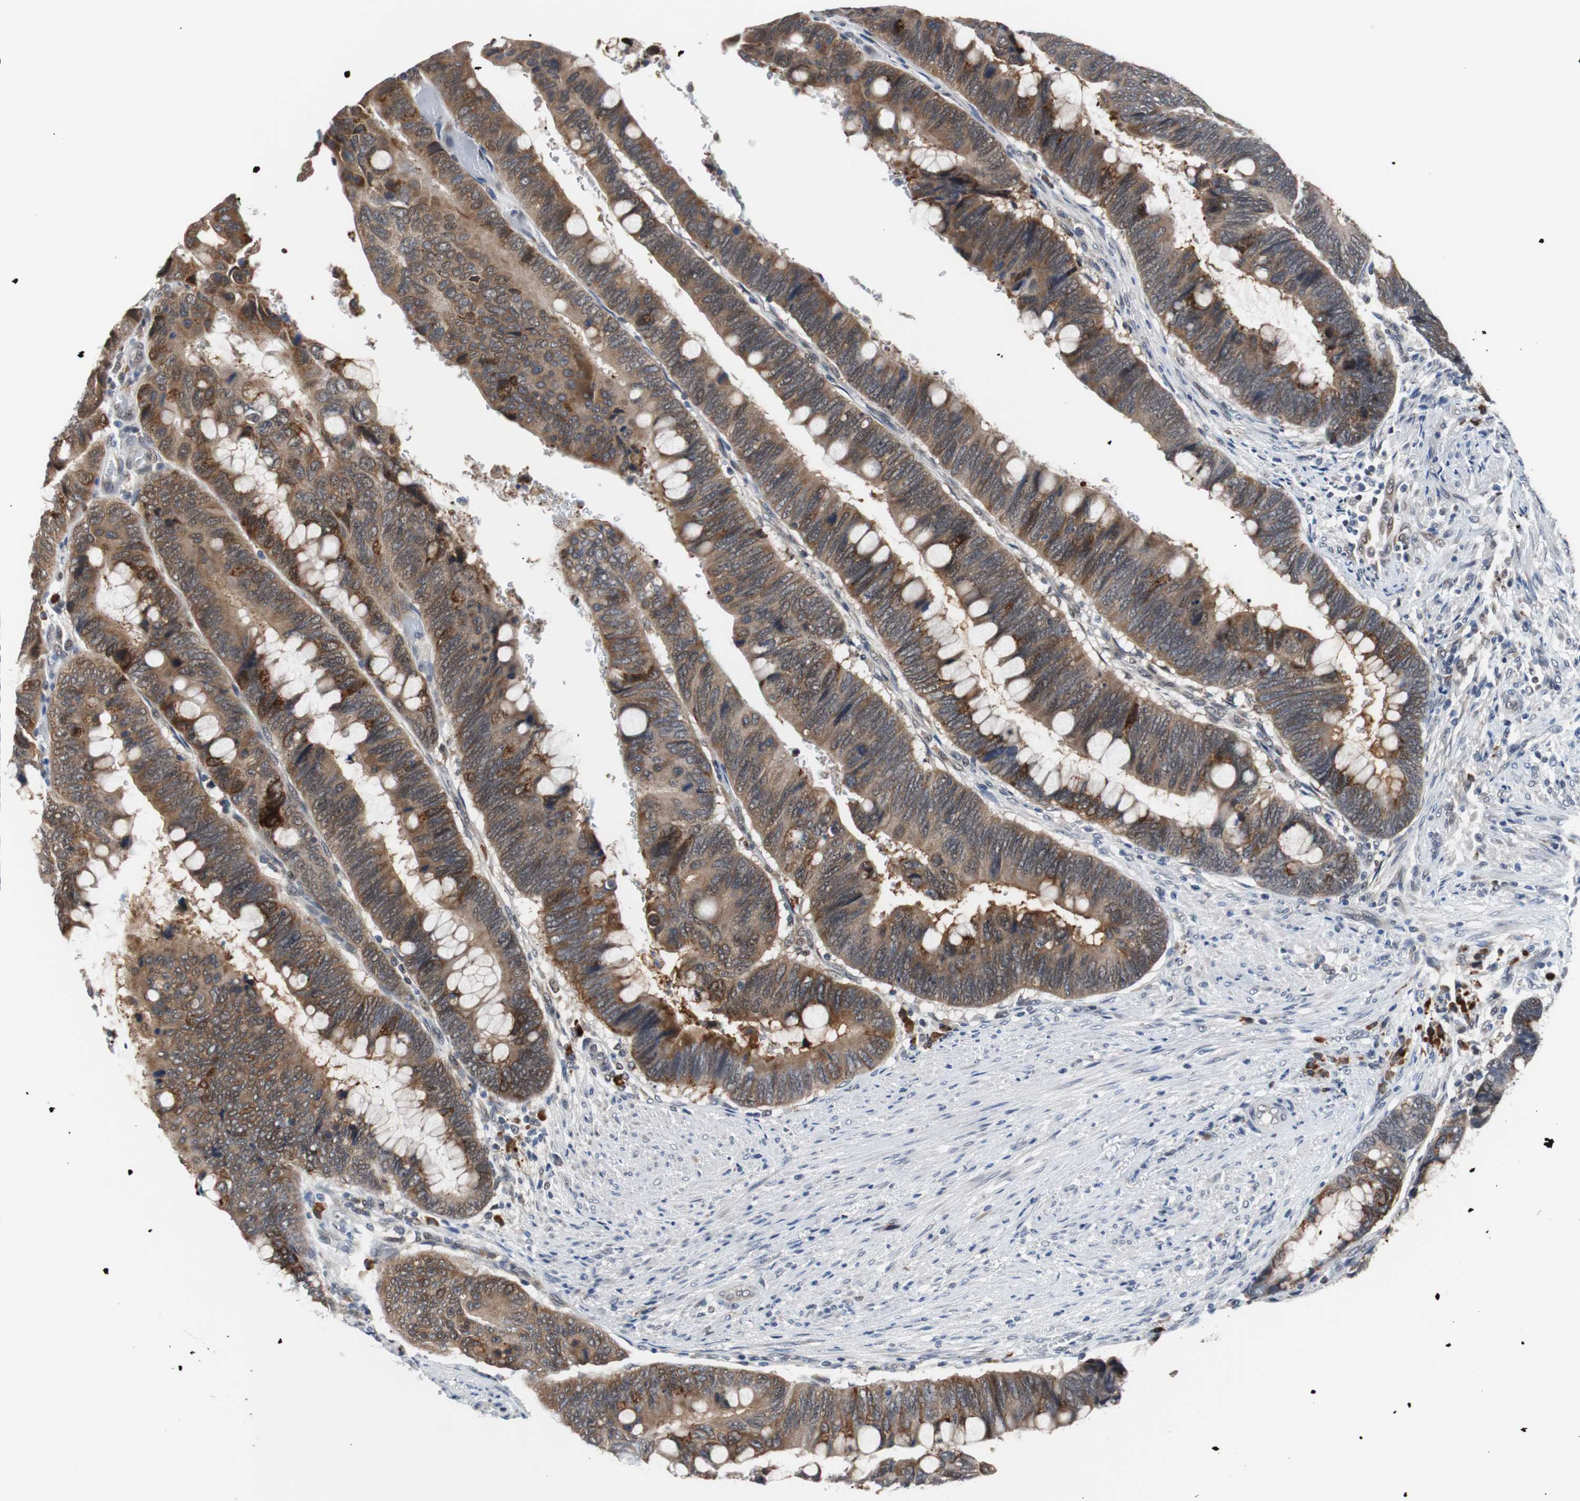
{"staining": {"intensity": "moderate", "quantity": ">75%", "location": "cytoplasmic/membranous"}, "tissue": "colorectal cancer", "cell_type": "Tumor cells", "image_type": "cancer", "snomed": [{"axis": "morphology", "description": "Normal tissue, NOS"}, {"axis": "morphology", "description": "Adenocarcinoma, NOS"}, {"axis": "topography", "description": "Rectum"}], "caption": "An image of adenocarcinoma (colorectal) stained for a protein exhibits moderate cytoplasmic/membranous brown staining in tumor cells. The protein of interest is shown in brown color, while the nuclei are stained blue.", "gene": "USP28", "patient": {"sex": "male", "age": 92}}